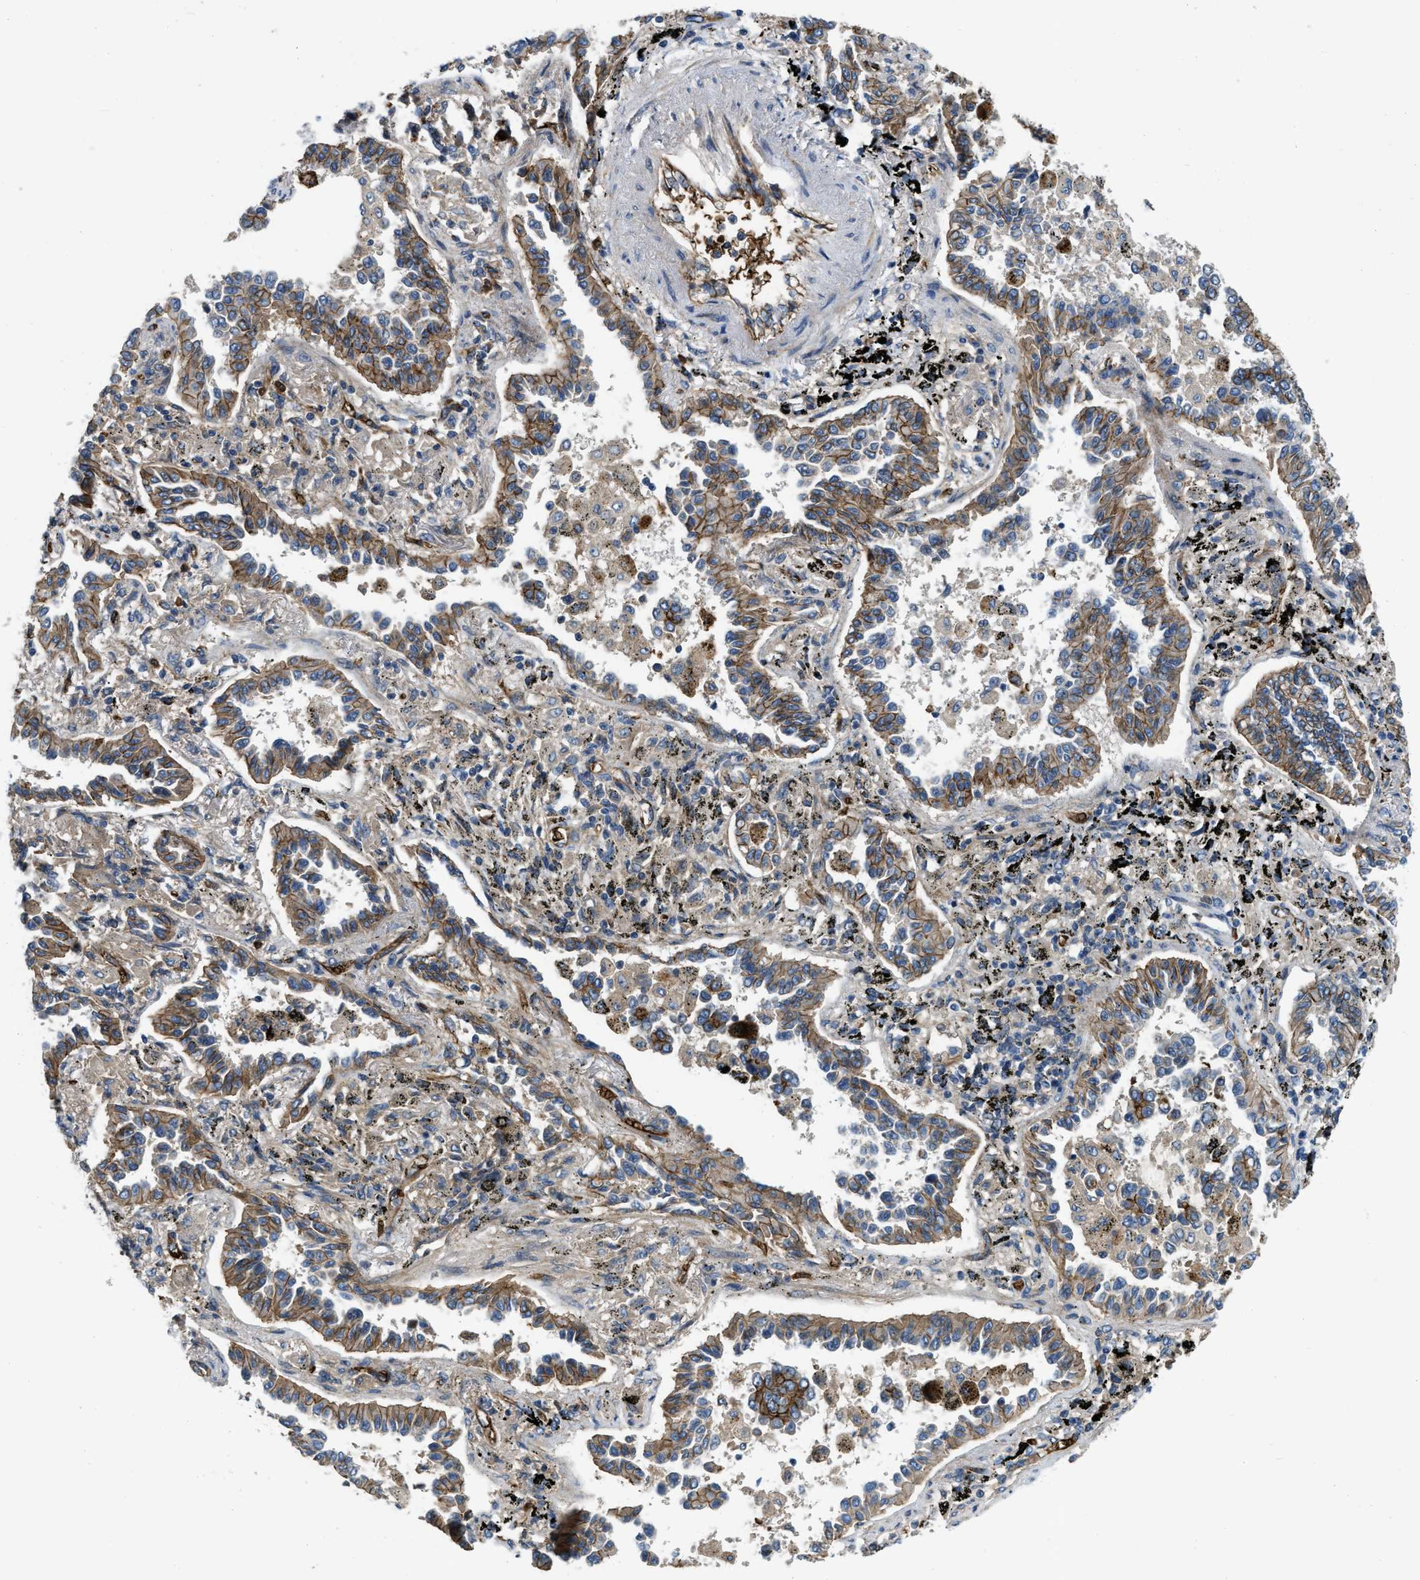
{"staining": {"intensity": "moderate", "quantity": ">75%", "location": "cytoplasmic/membranous"}, "tissue": "lung cancer", "cell_type": "Tumor cells", "image_type": "cancer", "snomed": [{"axis": "morphology", "description": "Normal tissue, NOS"}, {"axis": "morphology", "description": "Adenocarcinoma, NOS"}, {"axis": "topography", "description": "Lung"}], "caption": "High-power microscopy captured an immunohistochemistry photomicrograph of lung adenocarcinoma, revealing moderate cytoplasmic/membranous positivity in about >75% of tumor cells.", "gene": "ERC1", "patient": {"sex": "male", "age": 59}}